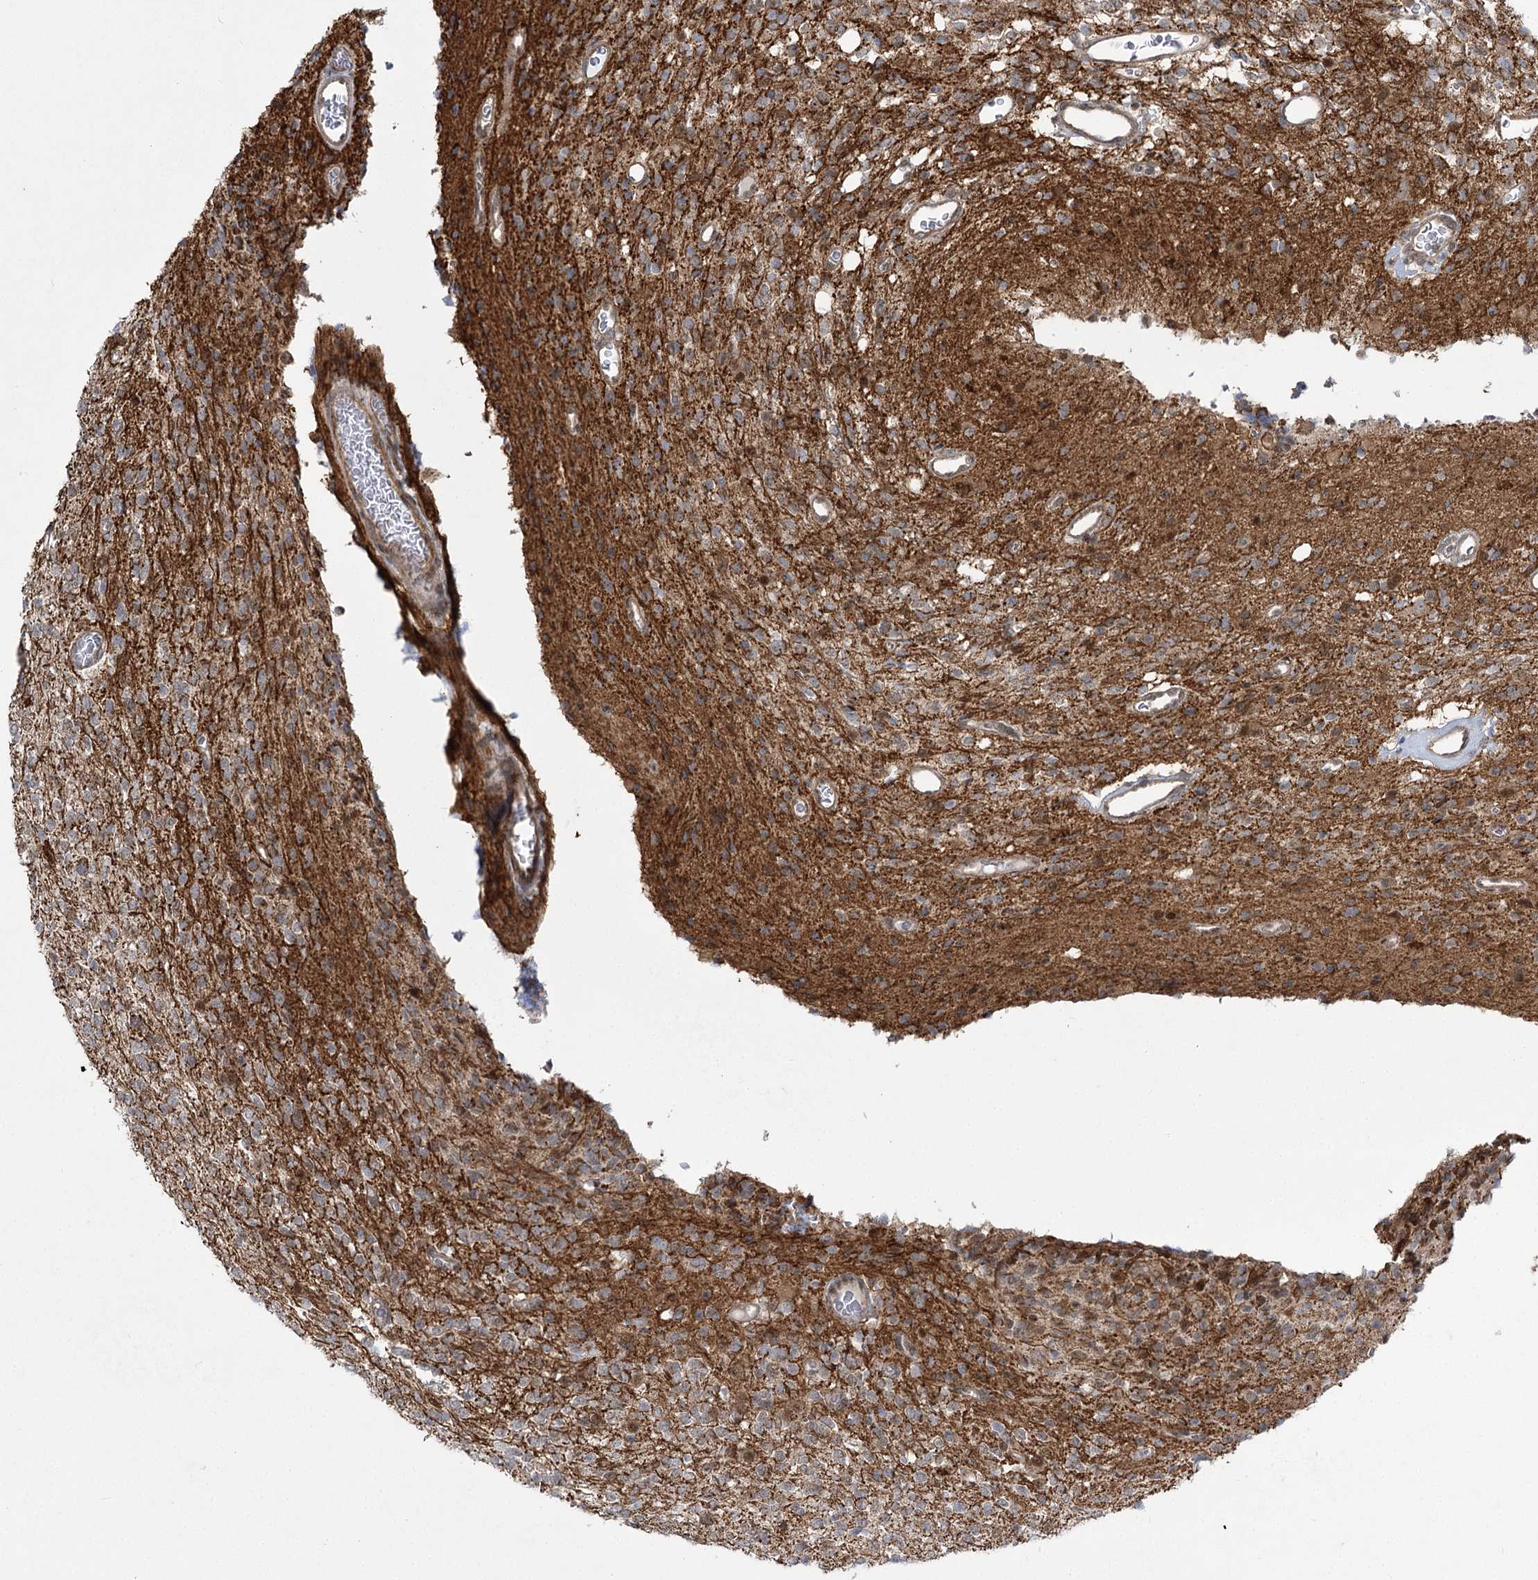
{"staining": {"intensity": "moderate", "quantity": "25%-75%", "location": "cytoplasmic/membranous"}, "tissue": "glioma", "cell_type": "Tumor cells", "image_type": "cancer", "snomed": [{"axis": "morphology", "description": "Glioma, malignant, High grade"}, {"axis": "topography", "description": "Brain"}], "caption": "IHC photomicrograph of neoplastic tissue: human malignant glioma (high-grade) stained using immunohistochemistry (IHC) shows medium levels of moderate protein expression localized specifically in the cytoplasmic/membranous of tumor cells, appearing as a cytoplasmic/membranous brown color.", "gene": "SLC4A1AP", "patient": {"sex": "male", "age": 34}}